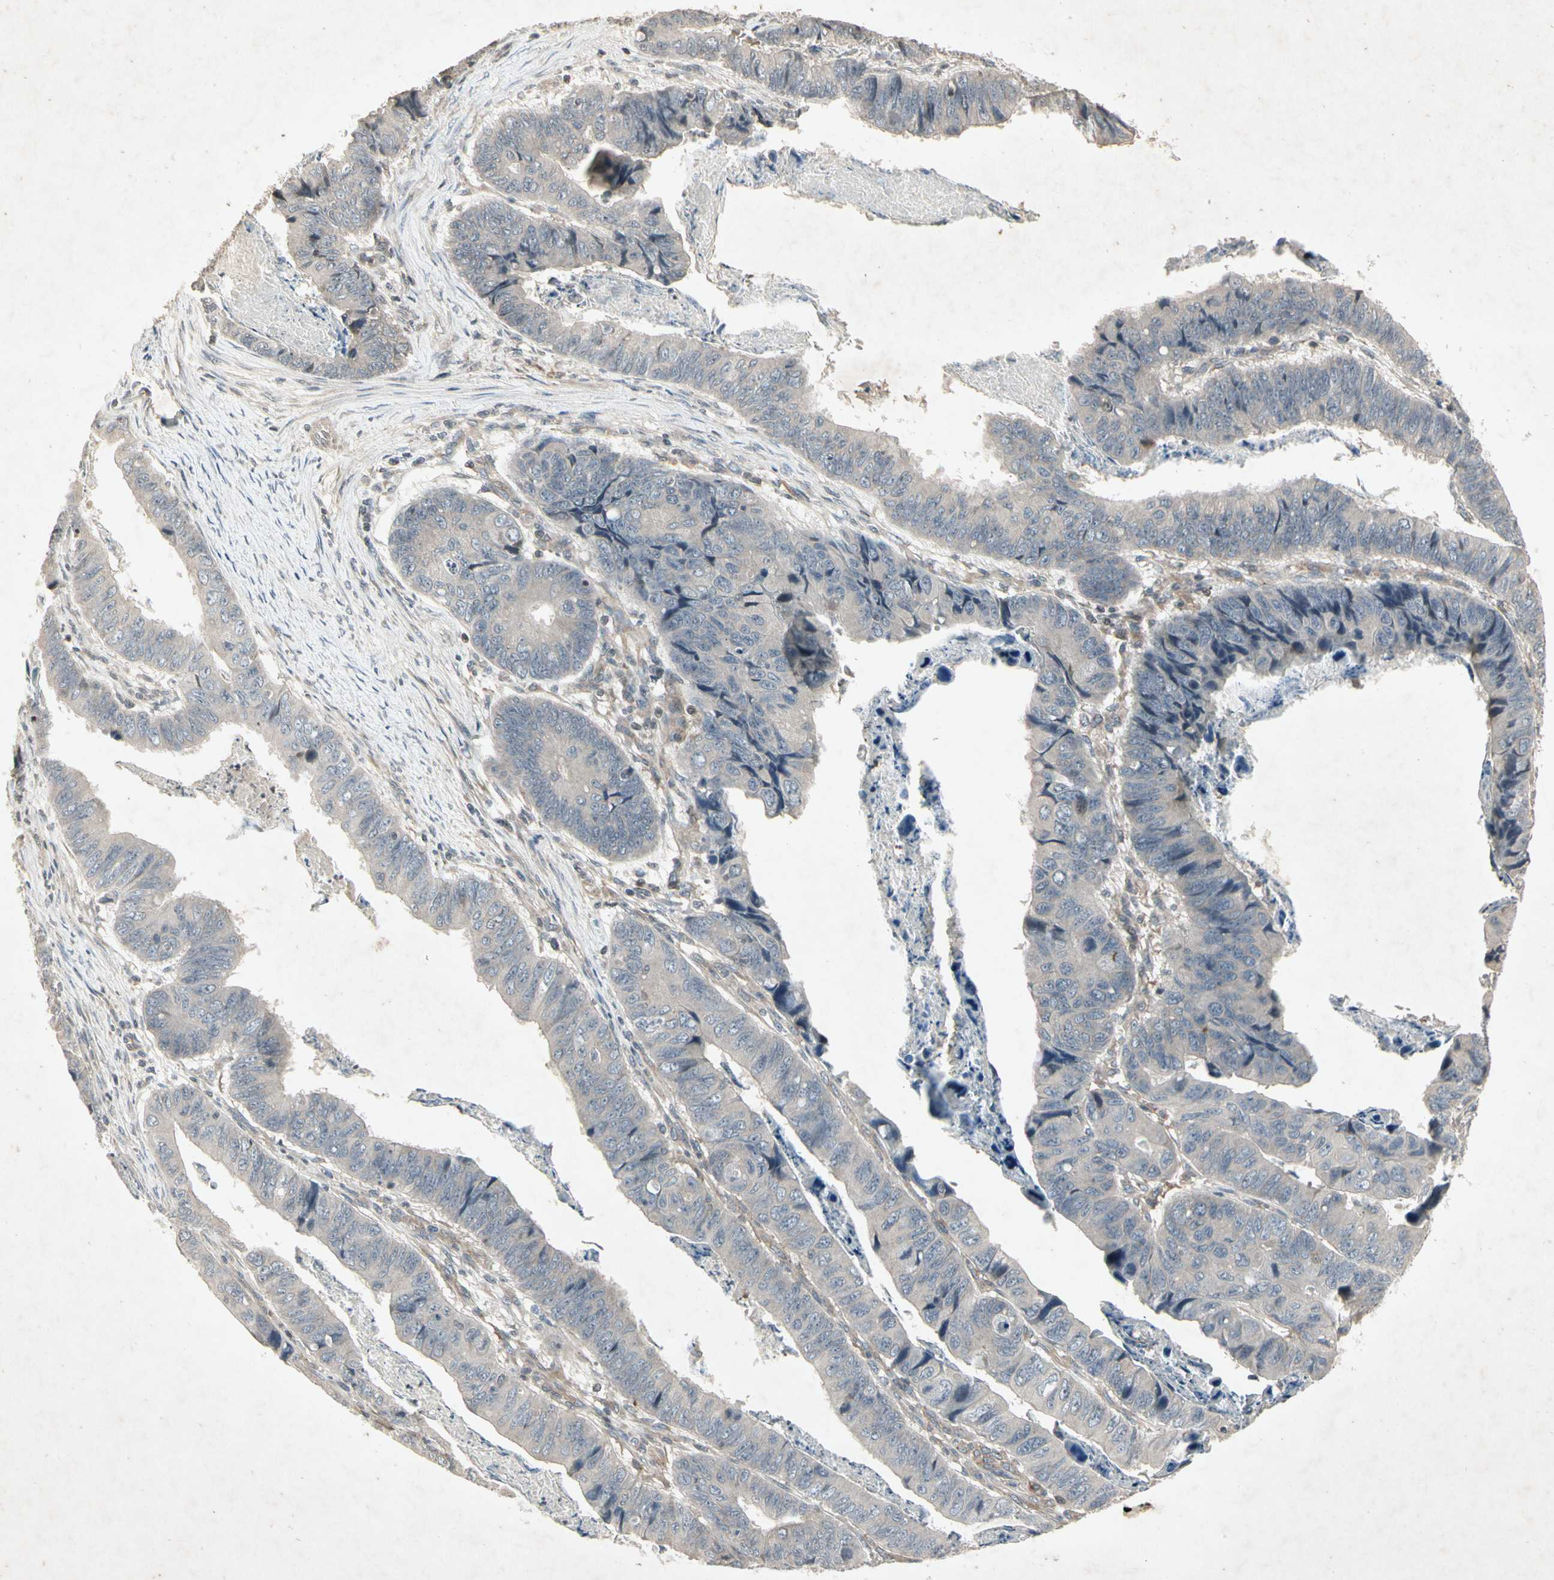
{"staining": {"intensity": "negative", "quantity": "none", "location": "none"}, "tissue": "stomach cancer", "cell_type": "Tumor cells", "image_type": "cancer", "snomed": [{"axis": "morphology", "description": "Adenocarcinoma, NOS"}, {"axis": "topography", "description": "Stomach, lower"}], "caption": "Photomicrograph shows no protein positivity in tumor cells of stomach cancer tissue.", "gene": "TEK", "patient": {"sex": "male", "age": 77}}